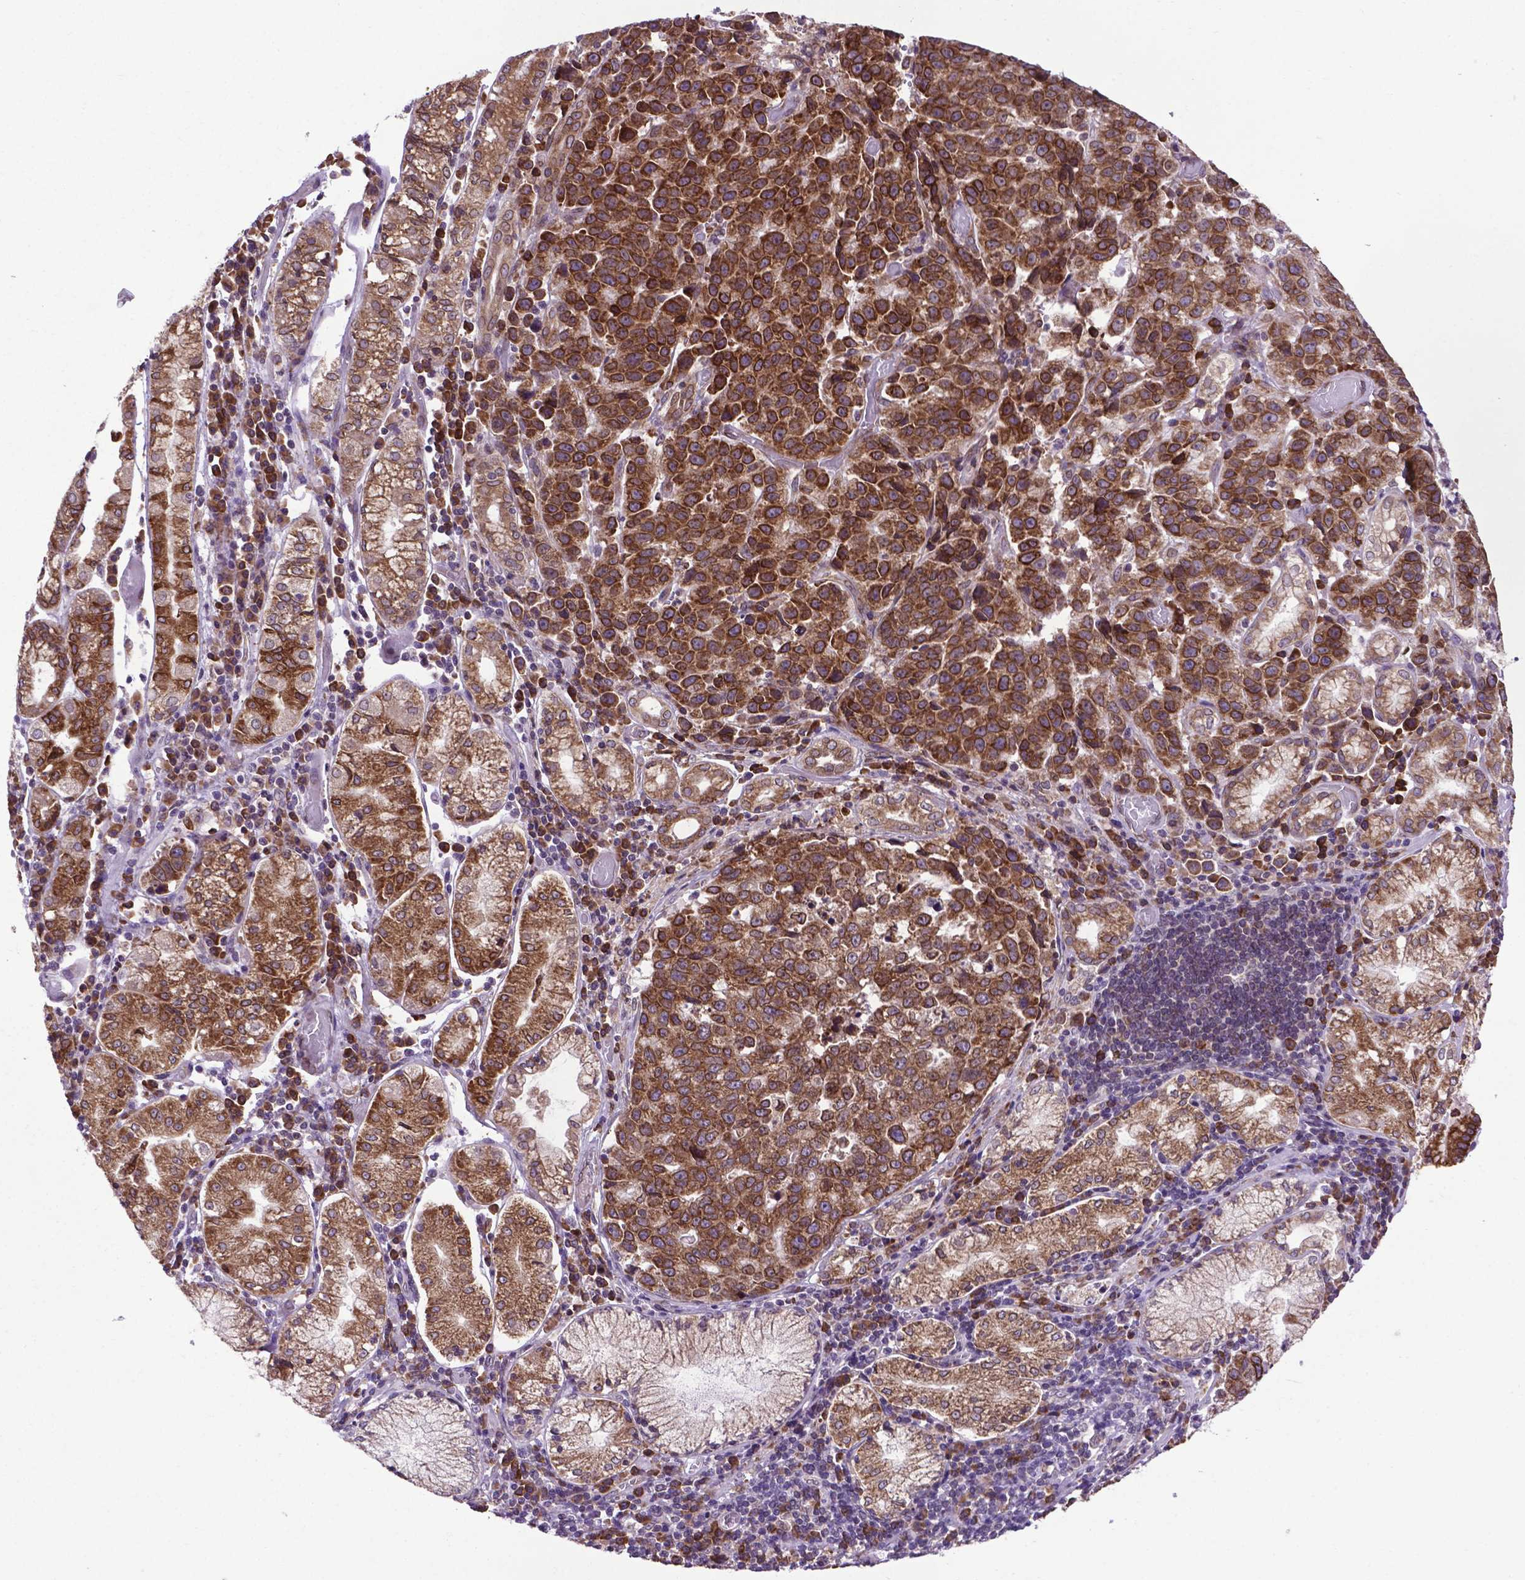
{"staining": {"intensity": "moderate", "quantity": ">75%", "location": "cytoplasmic/membranous"}, "tissue": "stomach cancer", "cell_type": "Tumor cells", "image_type": "cancer", "snomed": [{"axis": "morphology", "description": "Adenocarcinoma, NOS"}, {"axis": "topography", "description": "Stomach"}], "caption": "IHC staining of stomach cancer (adenocarcinoma), which exhibits medium levels of moderate cytoplasmic/membranous expression in about >75% of tumor cells indicating moderate cytoplasmic/membranous protein positivity. The staining was performed using DAB (3,3'-diaminobenzidine) (brown) for protein detection and nuclei were counterstained in hematoxylin (blue).", "gene": "WDR83OS", "patient": {"sex": "male", "age": 93}}